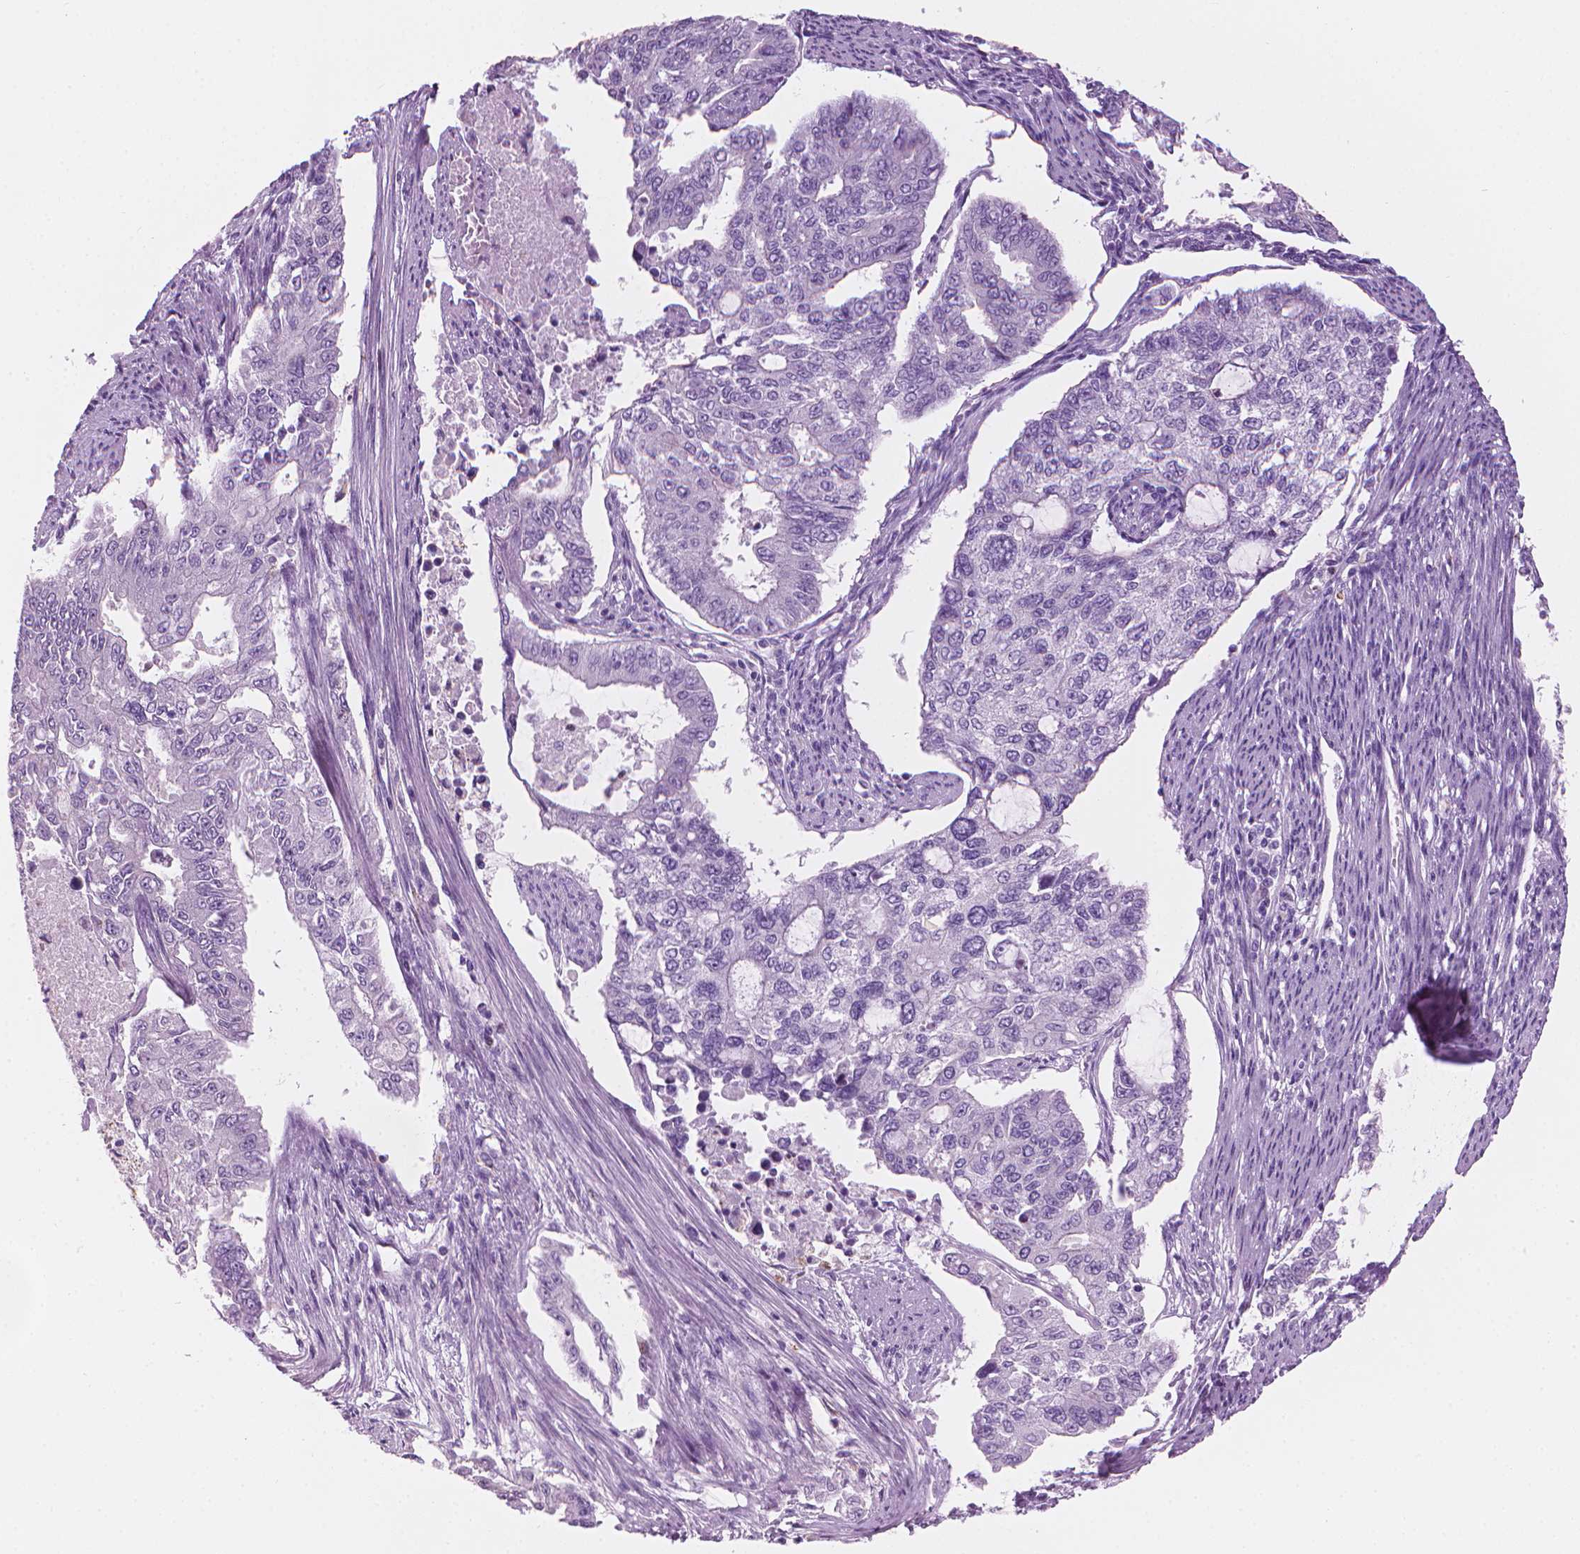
{"staining": {"intensity": "negative", "quantity": "none", "location": "none"}, "tissue": "endometrial cancer", "cell_type": "Tumor cells", "image_type": "cancer", "snomed": [{"axis": "morphology", "description": "Adenocarcinoma, NOS"}, {"axis": "topography", "description": "Uterus"}], "caption": "This is an immunohistochemistry (IHC) micrograph of endometrial cancer. There is no positivity in tumor cells.", "gene": "TTC29", "patient": {"sex": "female", "age": 59}}